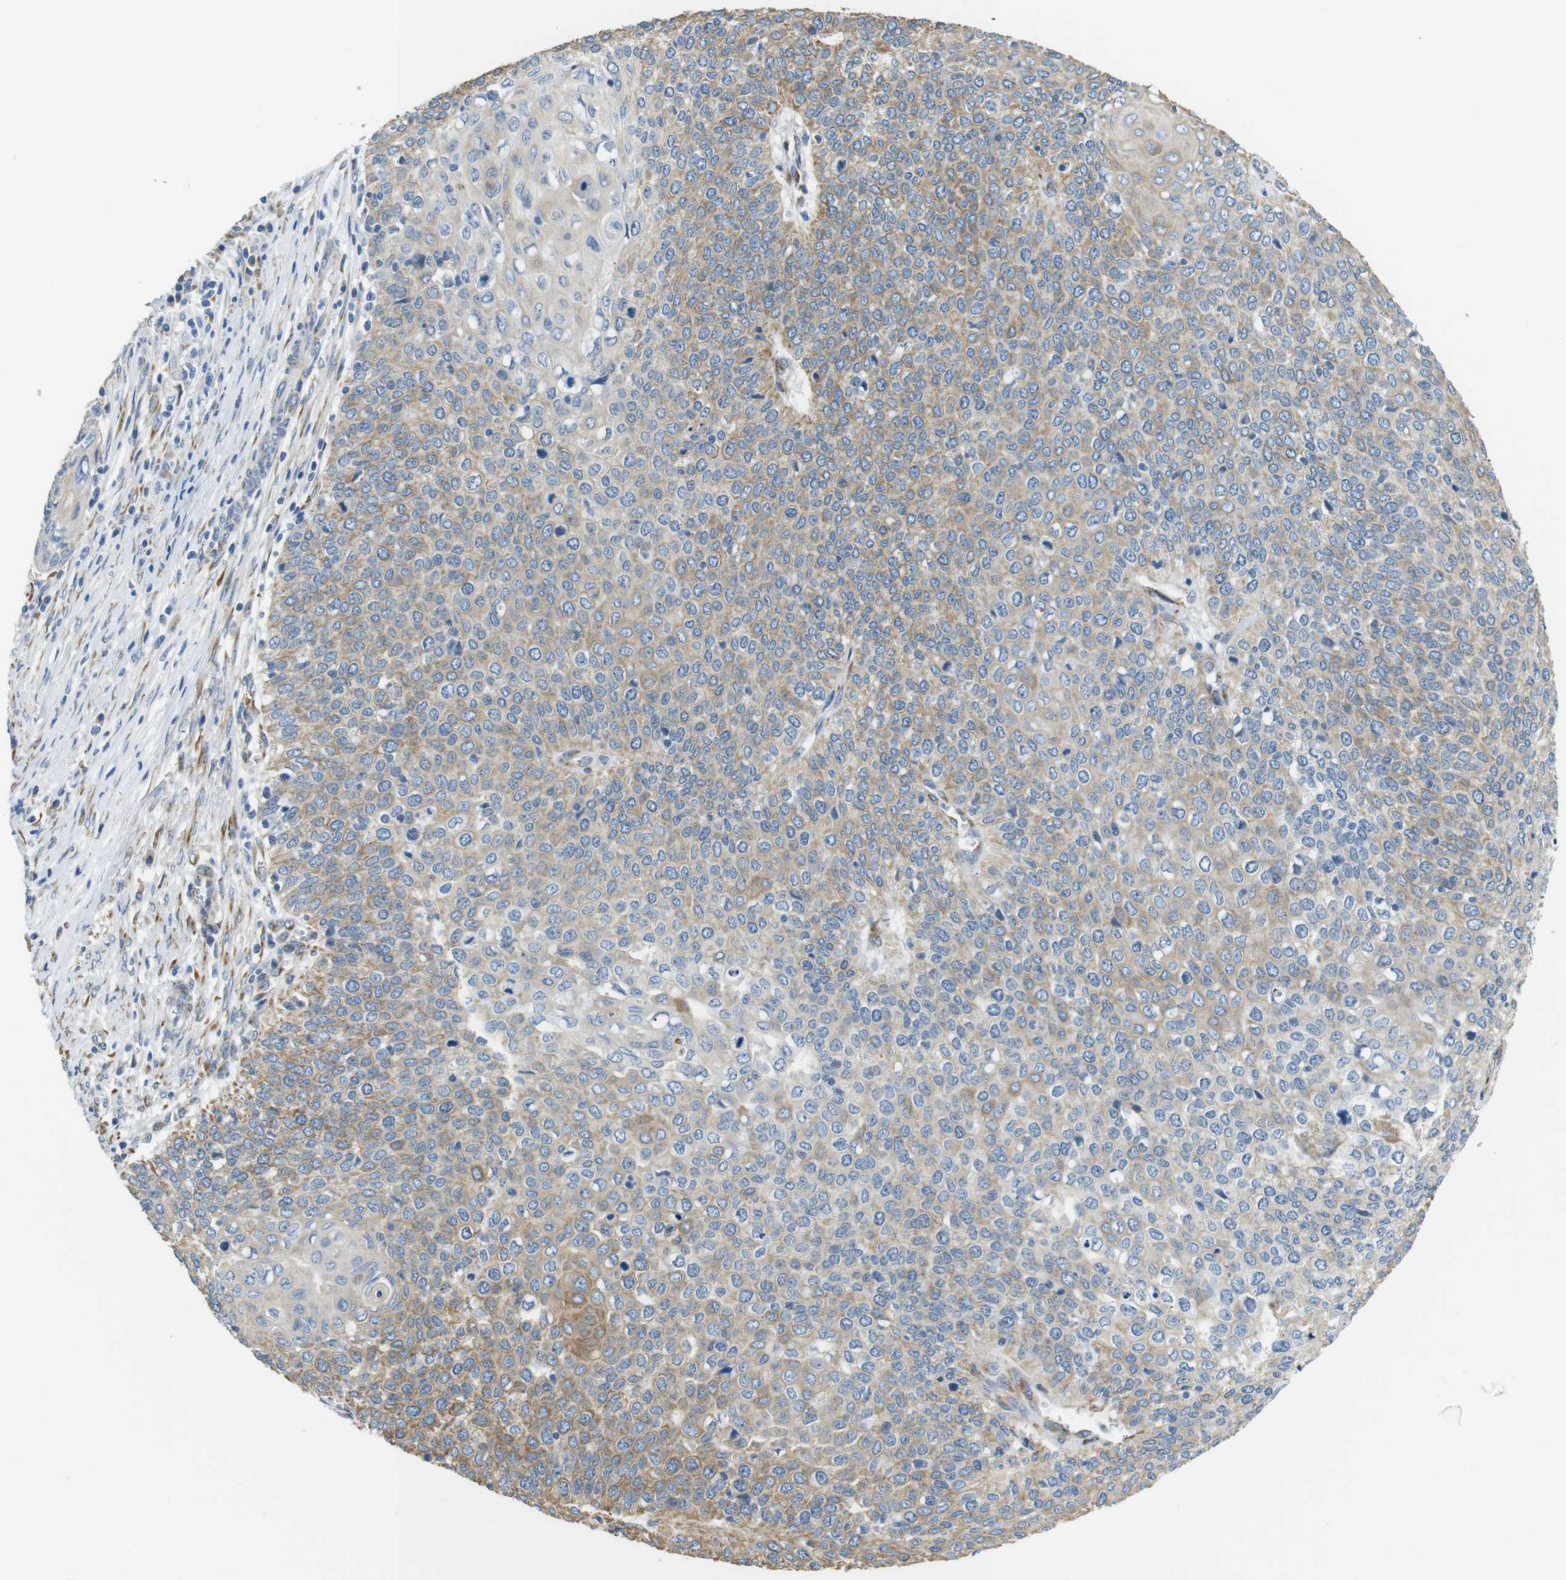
{"staining": {"intensity": "moderate", "quantity": "25%-75%", "location": "cytoplasmic/membranous"}, "tissue": "cervical cancer", "cell_type": "Tumor cells", "image_type": "cancer", "snomed": [{"axis": "morphology", "description": "Squamous cell carcinoma, NOS"}, {"axis": "topography", "description": "Cervix"}], "caption": "Brown immunohistochemical staining in human cervical squamous cell carcinoma reveals moderate cytoplasmic/membranous positivity in approximately 25%-75% of tumor cells.", "gene": "UNC5CL", "patient": {"sex": "female", "age": 39}}